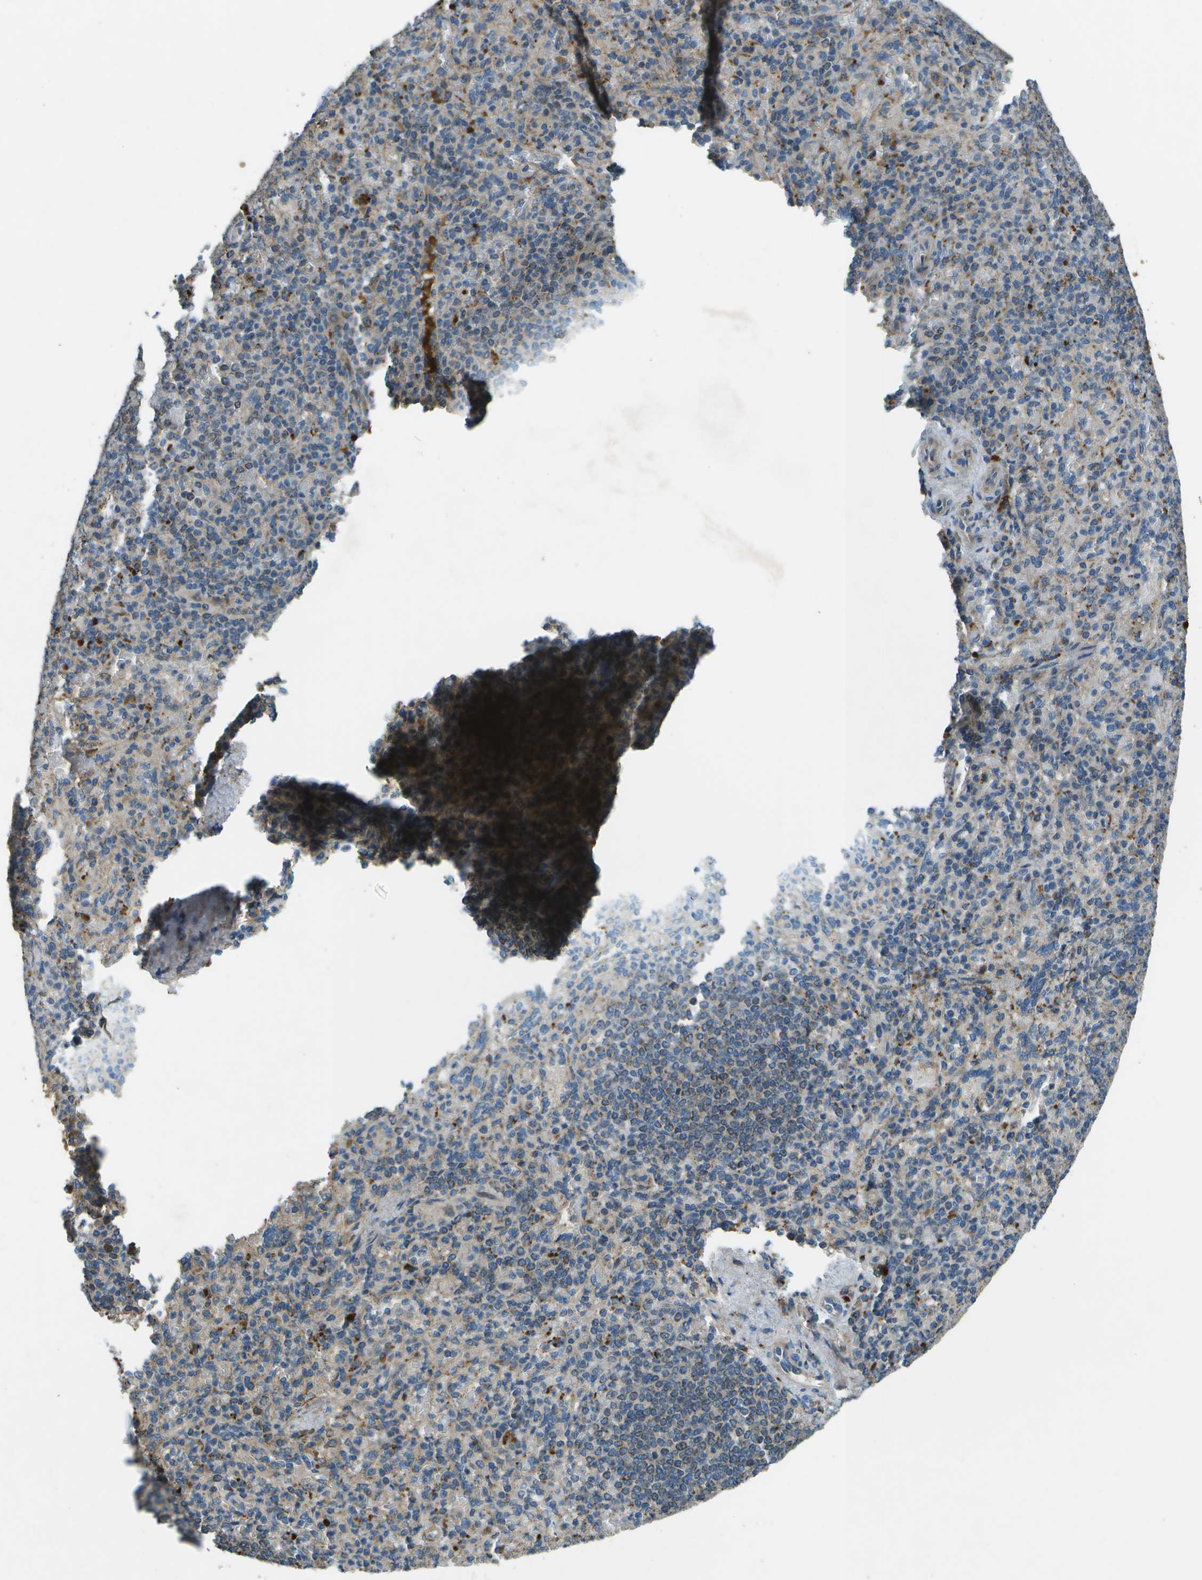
{"staining": {"intensity": "moderate", "quantity": "<25%", "location": "cytoplasmic/membranous"}, "tissue": "spleen", "cell_type": "Cells in red pulp", "image_type": "normal", "snomed": [{"axis": "morphology", "description": "Normal tissue, NOS"}, {"axis": "topography", "description": "Spleen"}], "caption": "IHC micrograph of benign spleen: human spleen stained using immunohistochemistry exhibits low levels of moderate protein expression localized specifically in the cytoplasmic/membranous of cells in red pulp, appearing as a cytoplasmic/membranous brown color.", "gene": "PXYLP1", "patient": {"sex": "female", "age": 74}}